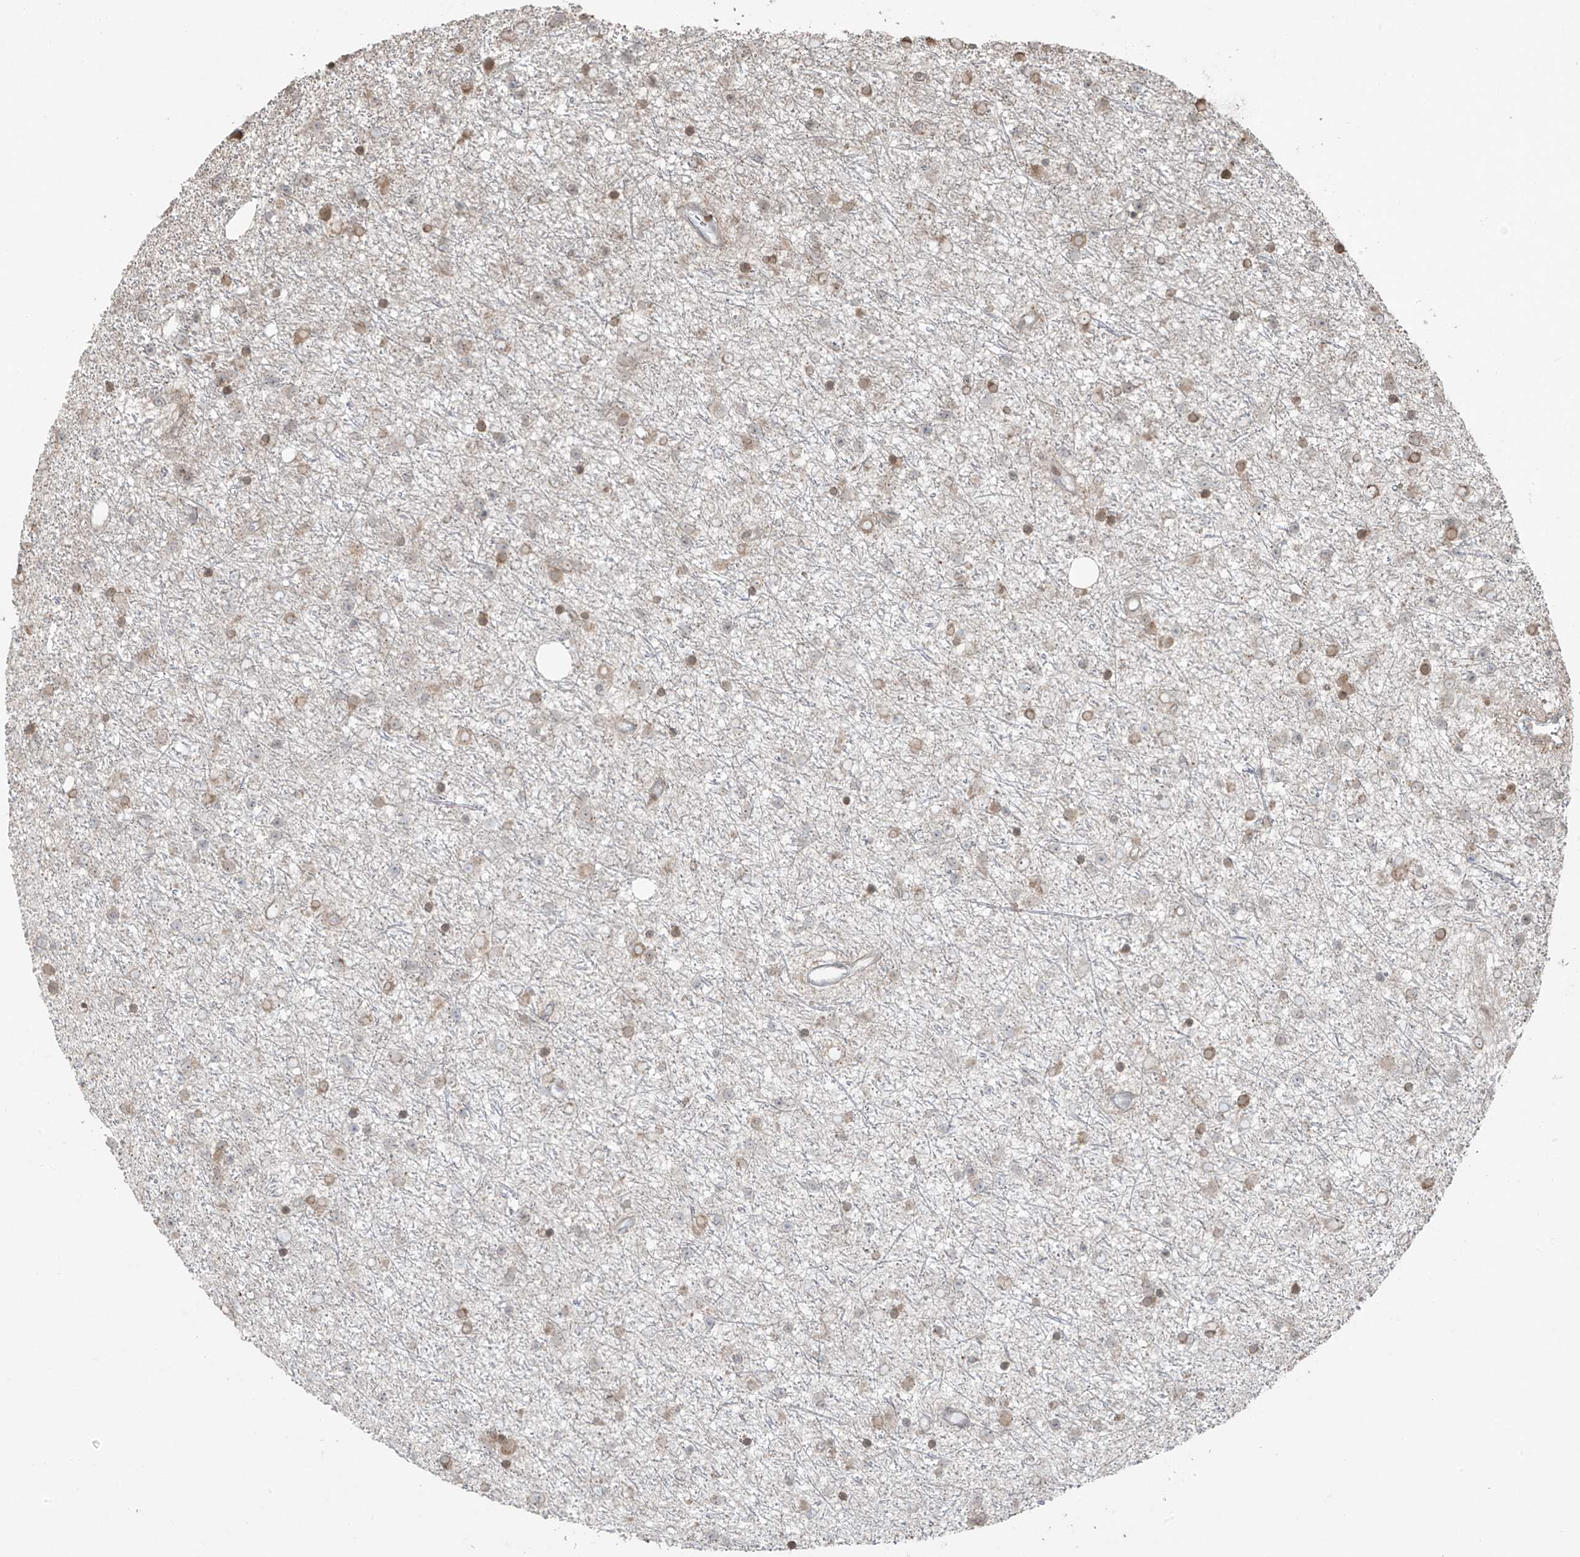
{"staining": {"intensity": "moderate", "quantity": "<25%", "location": "cytoplasmic/membranous,nuclear"}, "tissue": "glioma", "cell_type": "Tumor cells", "image_type": "cancer", "snomed": [{"axis": "morphology", "description": "Glioma, malignant, Low grade"}, {"axis": "topography", "description": "Cerebral cortex"}], "caption": "Protein expression analysis of human malignant glioma (low-grade) reveals moderate cytoplasmic/membranous and nuclear positivity in about <25% of tumor cells. (DAB IHC, brown staining for protein, blue staining for nuclei).", "gene": "TTC22", "patient": {"sex": "female", "age": 39}}